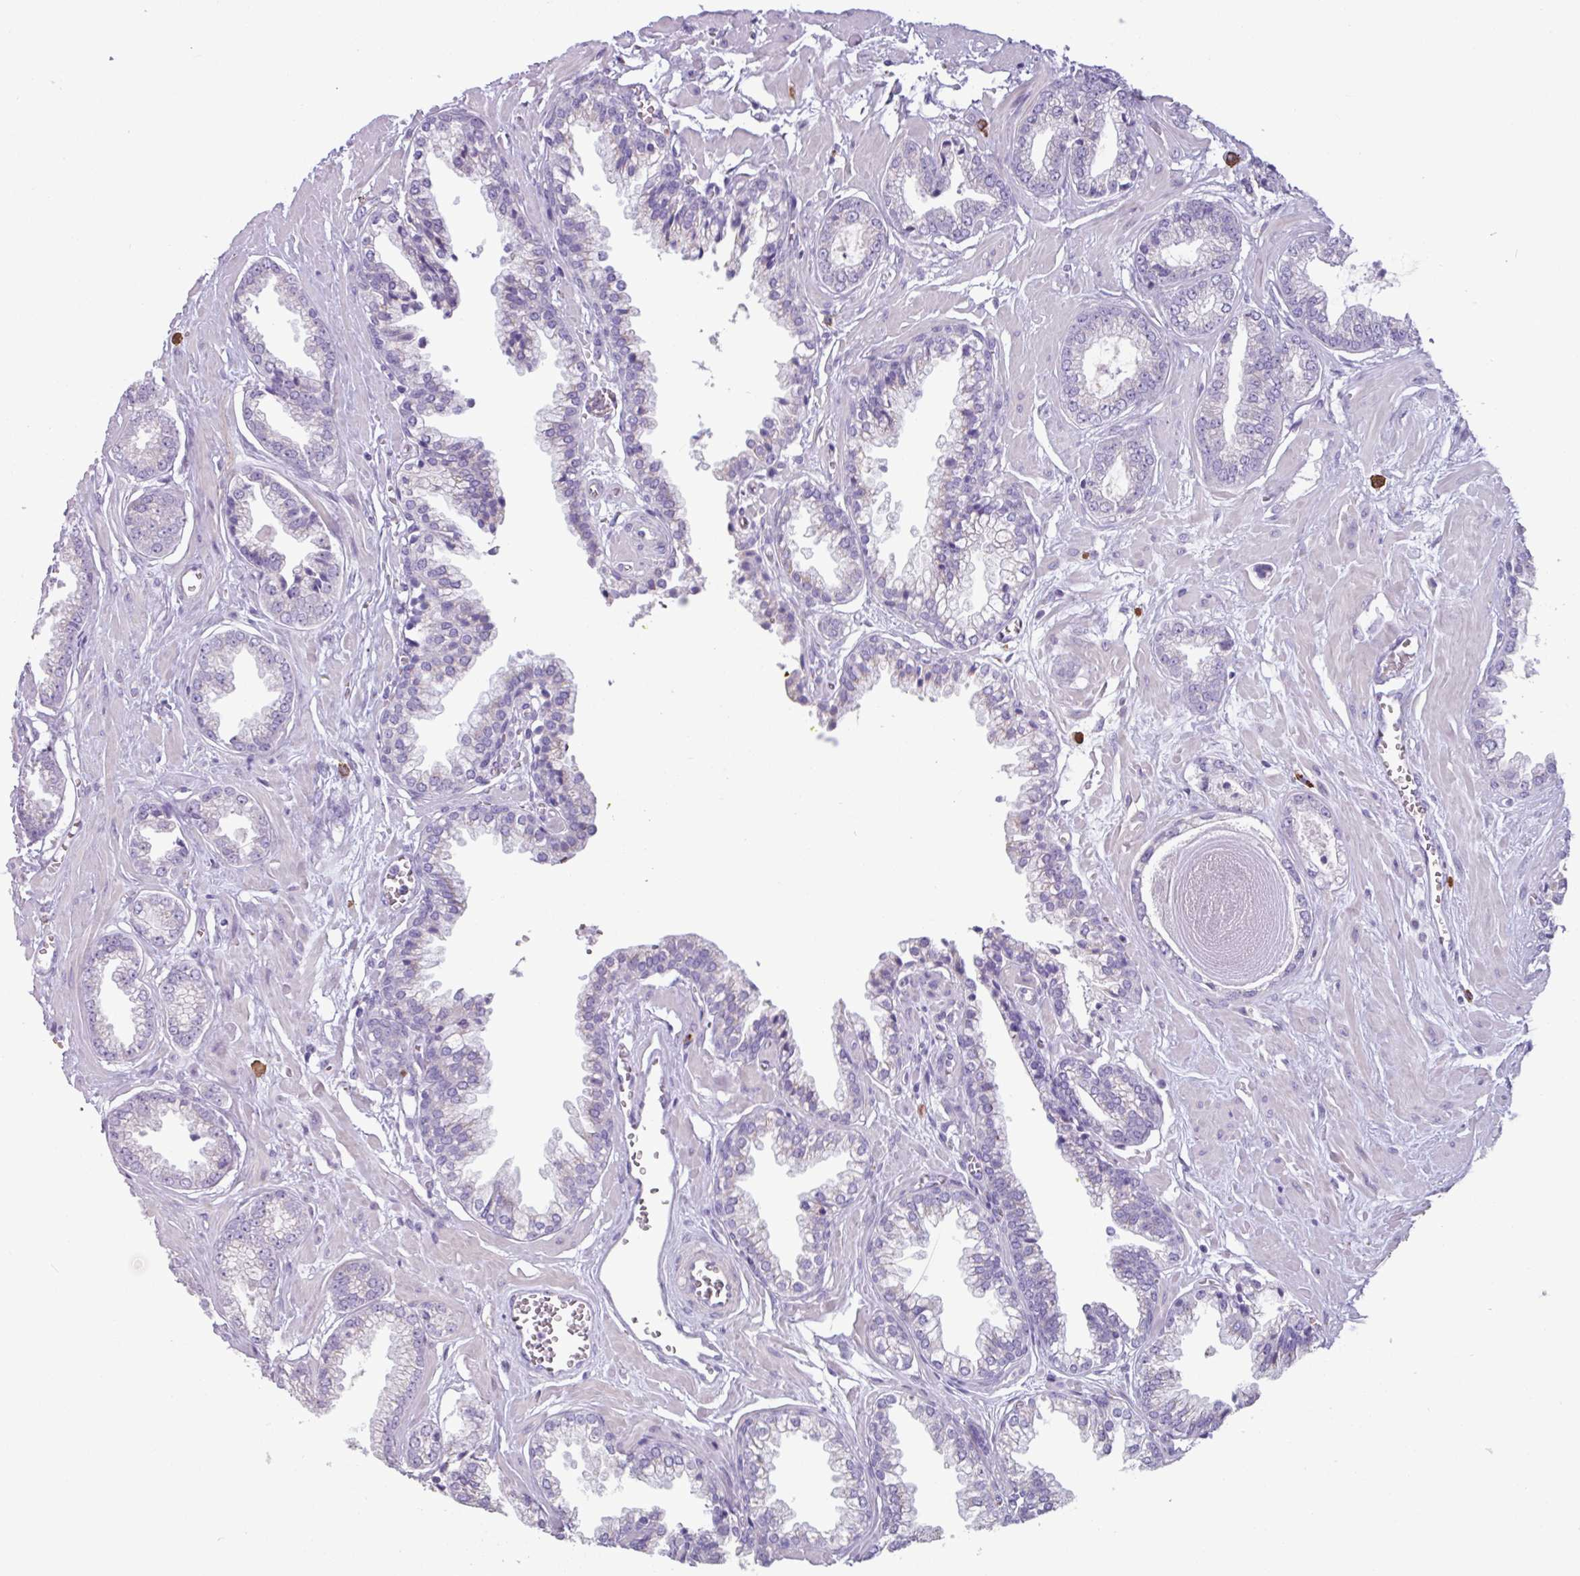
{"staining": {"intensity": "negative", "quantity": "none", "location": "none"}, "tissue": "prostate cancer", "cell_type": "Tumor cells", "image_type": "cancer", "snomed": [{"axis": "morphology", "description": "Adenocarcinoma, Low grade"}, {"axis": "topography", "description": "Prostate"}], "caption": "Micrograph shows no protein staining in tumor cells of low-grade adenocarcinoma (prostate) tissue.", "gene": "ADGRE1", "patient": {"sex": "male", "age": 60}}